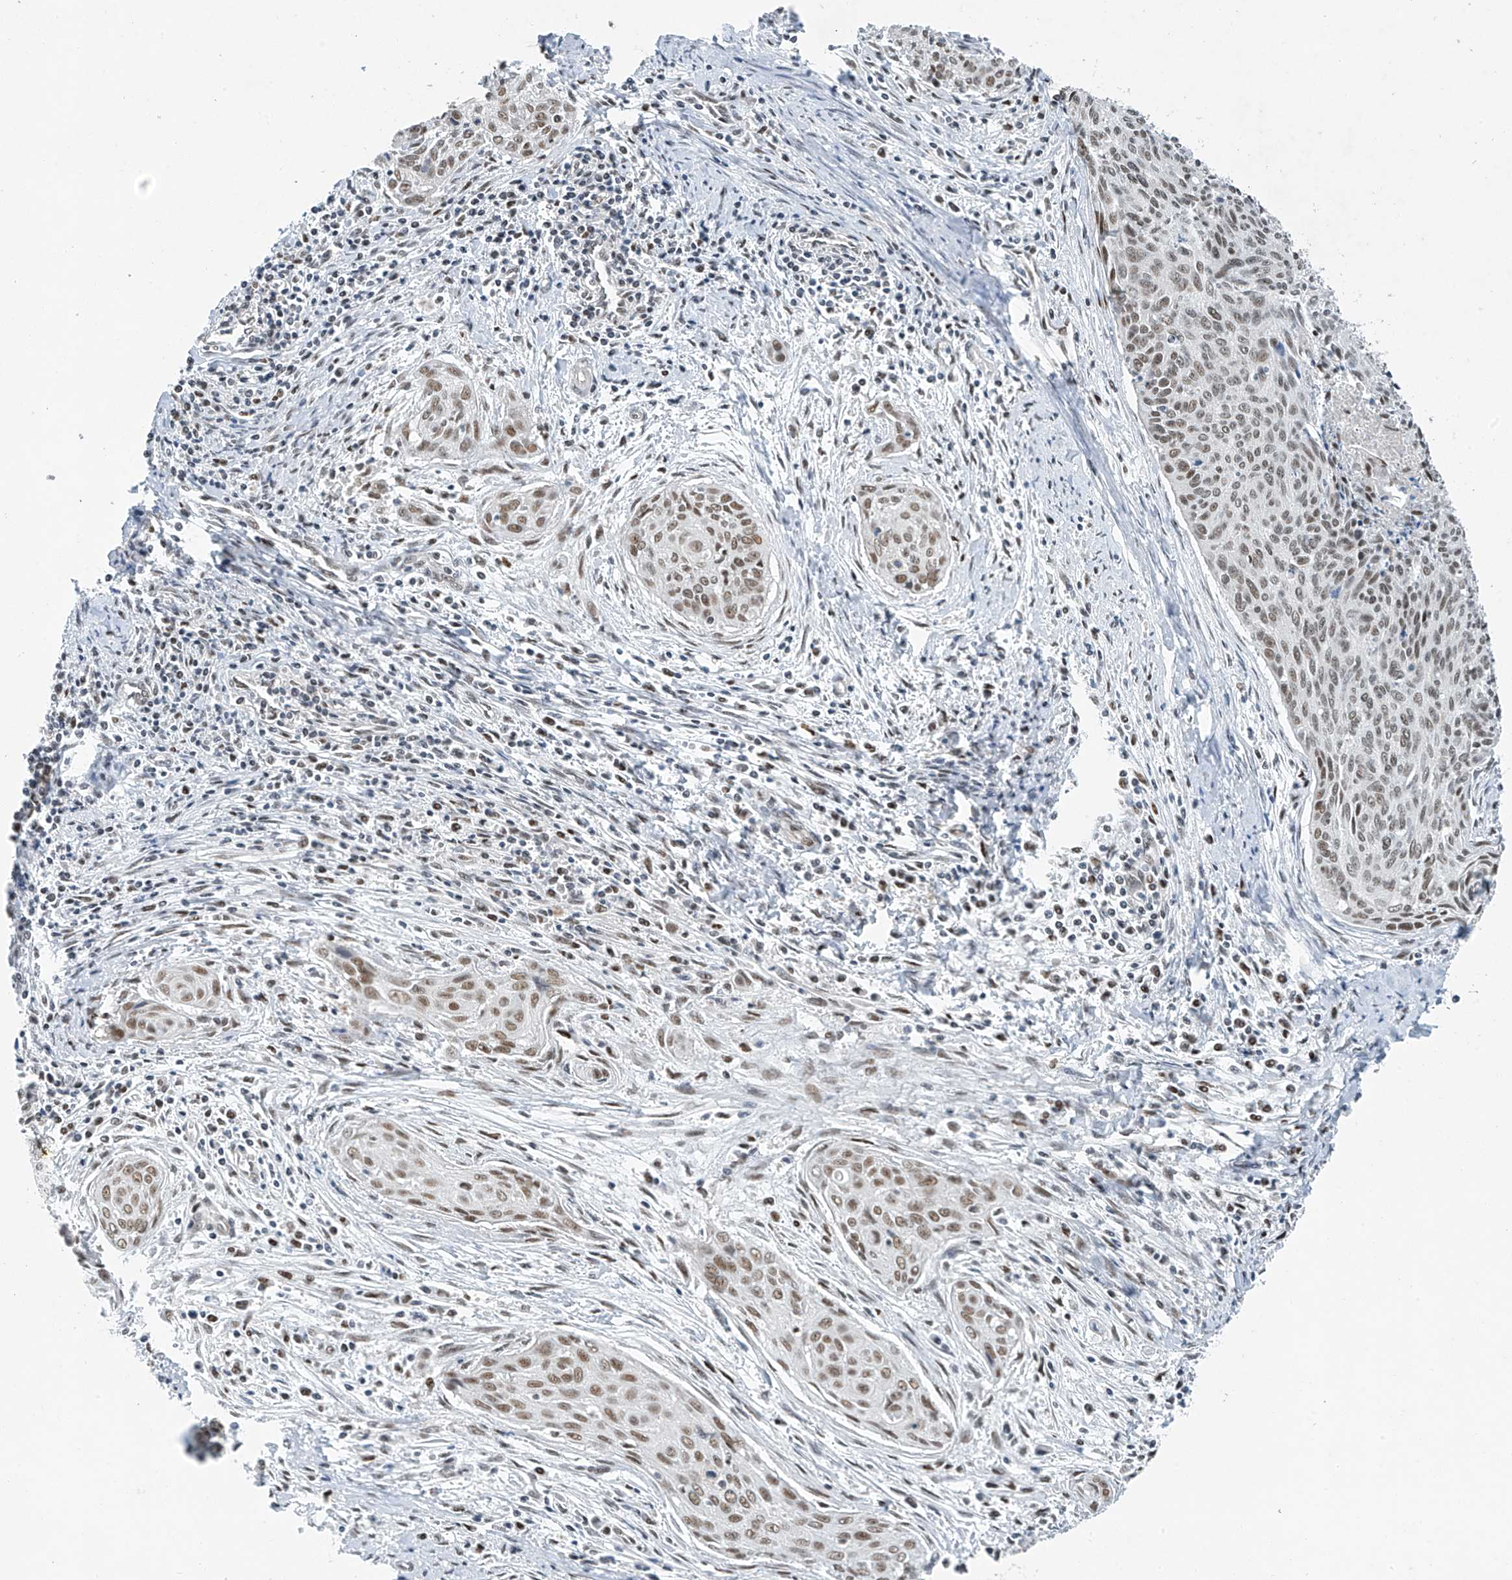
{"staining": {"intensity": "weak", "quantity": ">75%", "location": "nuclear"}, "tissue": "cervical cancer", "cell_type": "Tumor cells", "image_type": "cancer", "snomed": [{"axis": "morphology", "description": "Squamous cell carcinoma, NOS"}, {"axis": "topography", "description": "Cervix"}], "caption": "IHC photomicrograph of neoplastic tissue: human squamous cell carcinoma (cervical) stained using IHC shows low levels of weak protein expression localized specifically in the nuclear of tumor cells, appearing as a nuclear brown color.", "gene": "TAF8", "patient": {"sex": "female", "age": 55}}